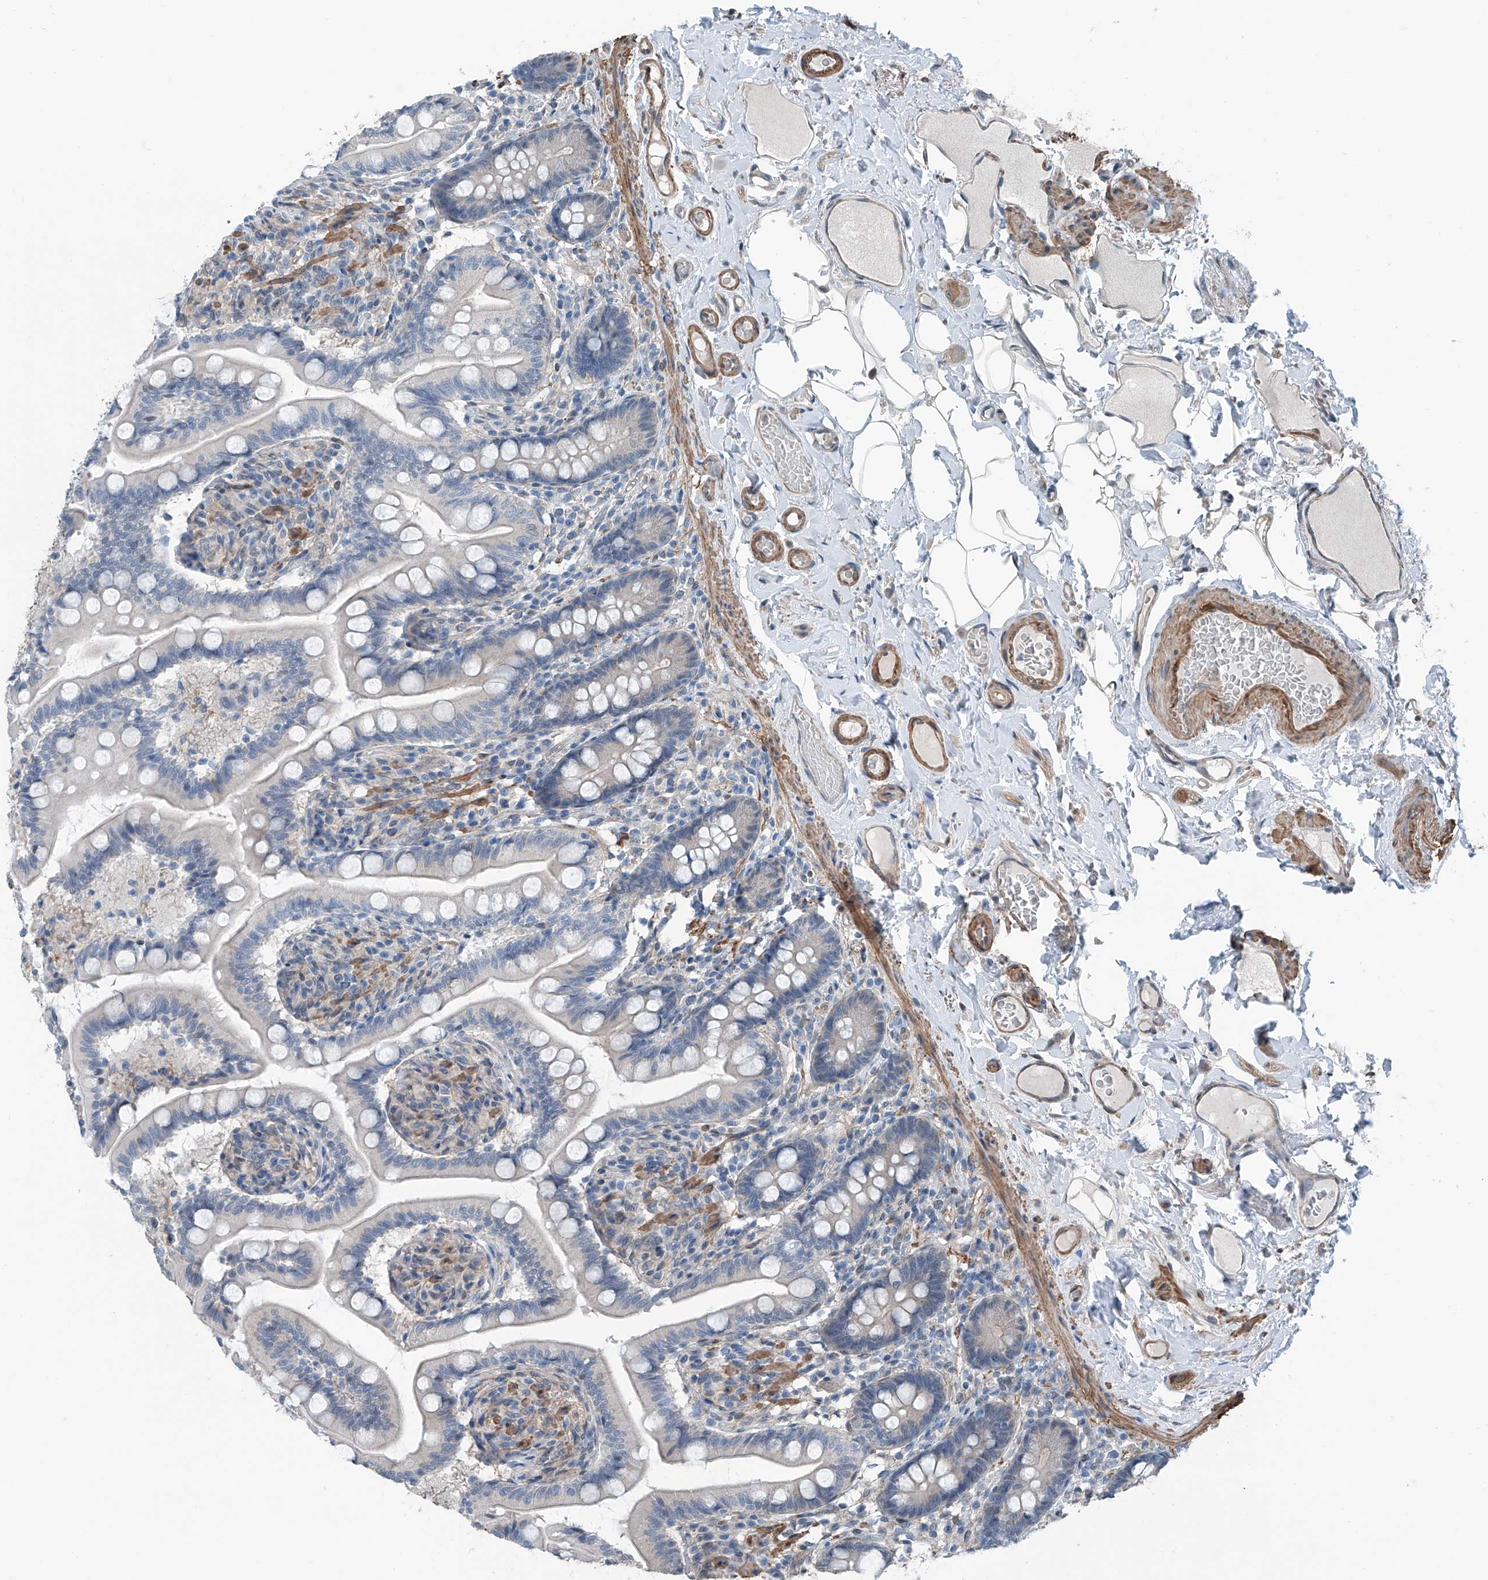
{"staining": {"intensity": "negative", "quantity": "none", "location": "none"}, "tissue": "small intestine", "cell_type": "Glandular cells", "image_type": "normal", "snomed": [{"axis": "morphology", "description": "Normal tissue, NOS"}, {"axis": "topography", "description": "Small intestine"}], "caption": "Immunohistochemistry (IHC) of normal small intestine exhibits no expression in glandular cells.", "gene": "HSPA6", "patient": {"sex": "female", "age": 64}}